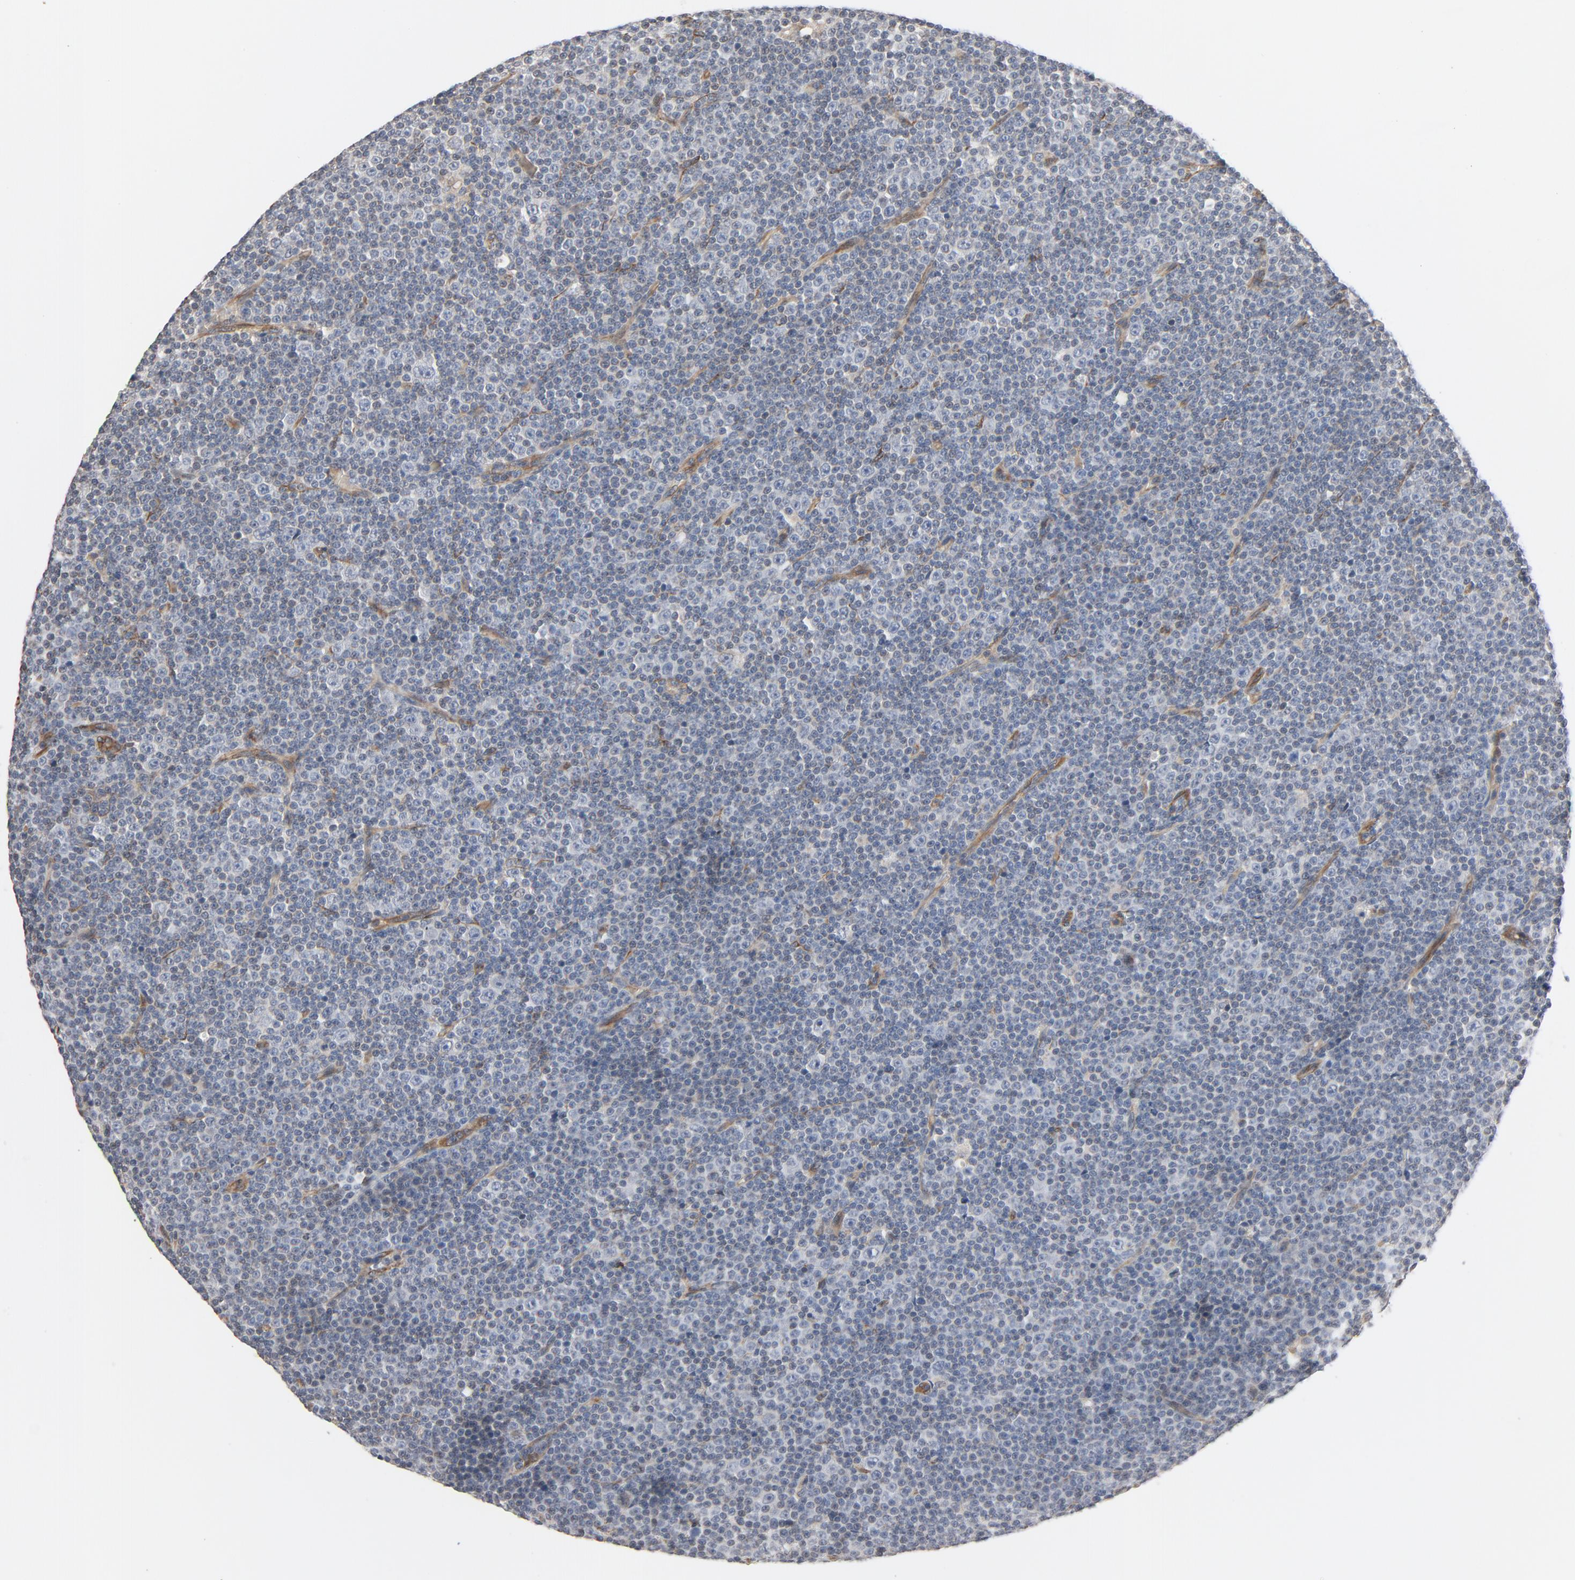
{"staining": {"intensity": "negative", "quantity": "none", "location": "none"}, "tissue": "lymphoma", "cell_type": "Tumor cells", "image_type": "cancer", "snomed": [{"axis": "morphology", "description": "Malignant lymphoma, non-Hodgkin's type, Low grade"}, {"axis": "topography", "description": "Lymph node"}], "caption": "Immunohistochemistry (IHC) of human malignant lymphoma, non-Hodgkin's type (low-grade) reveals no positivity in tumor cells.", "gene": "TRIOBP", "patient": {"sex": "female", "age": 67}}